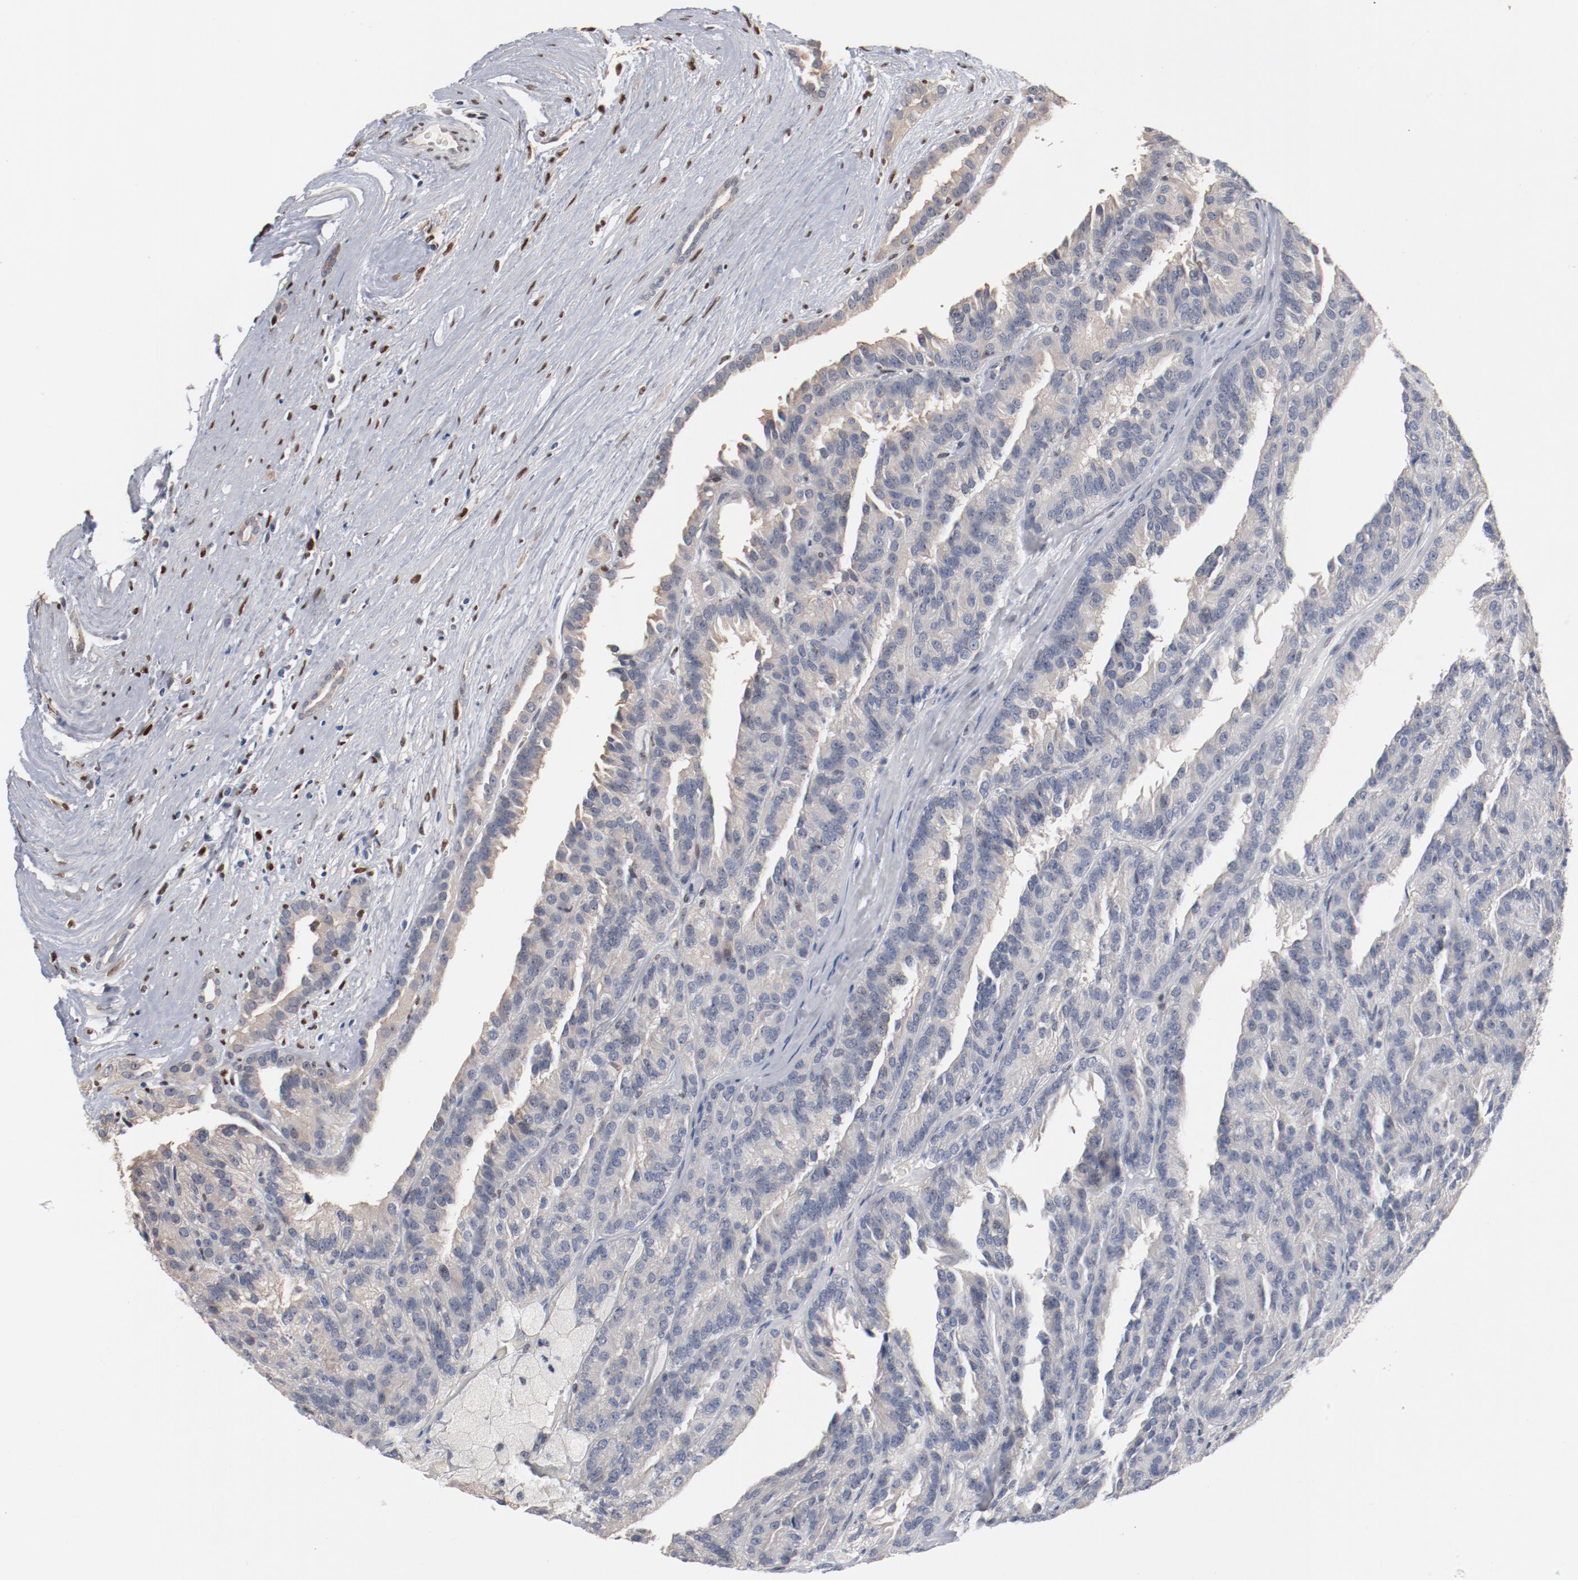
{"staining": {"intensity": "negative", "quantity": "none", "location": "none"}, "tissue": "renal cancer", "cell_type": "Tumor cells", "image_type": "cancer", "snomed": [{"axis": "morphology", "description": "Adenocarcinoma, NOS"}, {"axis": "topography", "description": "Kidney"}], "caption": "Immunohistochemical staining of renal adenocarcinoma displays no significant positivity in tumor cells.", "gene": "ZEB2", "patient": {"sex": "male", "age": 46}}